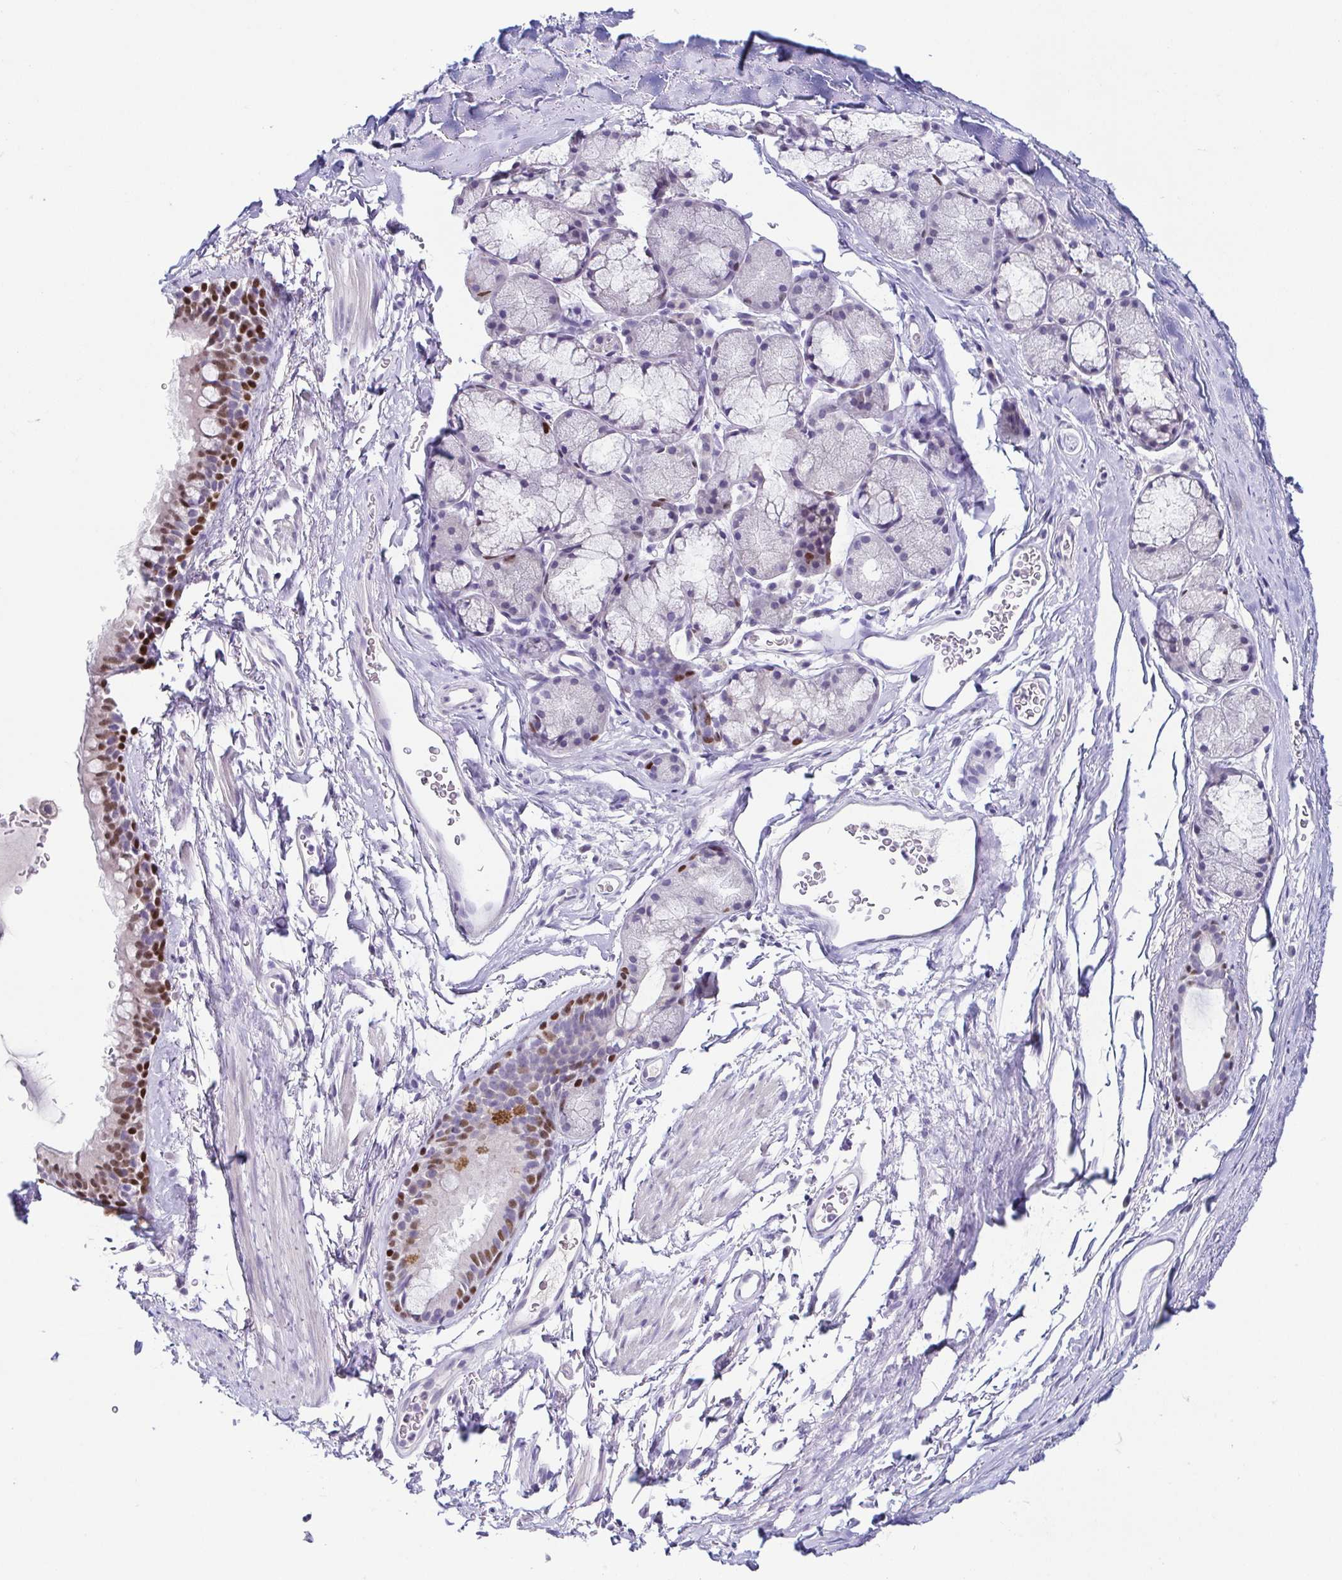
{"staining": {"intensity": "negative", "quantity": "none", "location": "none"}, "tissue": "adipose tissue", "cell_type": "Adipocytes", "image_type": "normal", "snomed": [{"axis": "morphology", "description": "Normal tissue, NOS"}, {"axis": "topography", "description": "Lymph node"}, {"axis": "topography", "description": "Cartilage tissue"}, {"axis": "topography", "description": "Bronchus"}], "caption": "Micrograph shows no significant protein positivity in adipocytes of unremarkable adipose tissue. Brightfield microscopy of immunohistochemistry (IHC) stained with DAB (3,3'-diaminobenzidine) (brown) and hematoxylin (blue), captured at high magnification.", "gene": "TP73", "patient": {"sex": "female", "age": 70}}